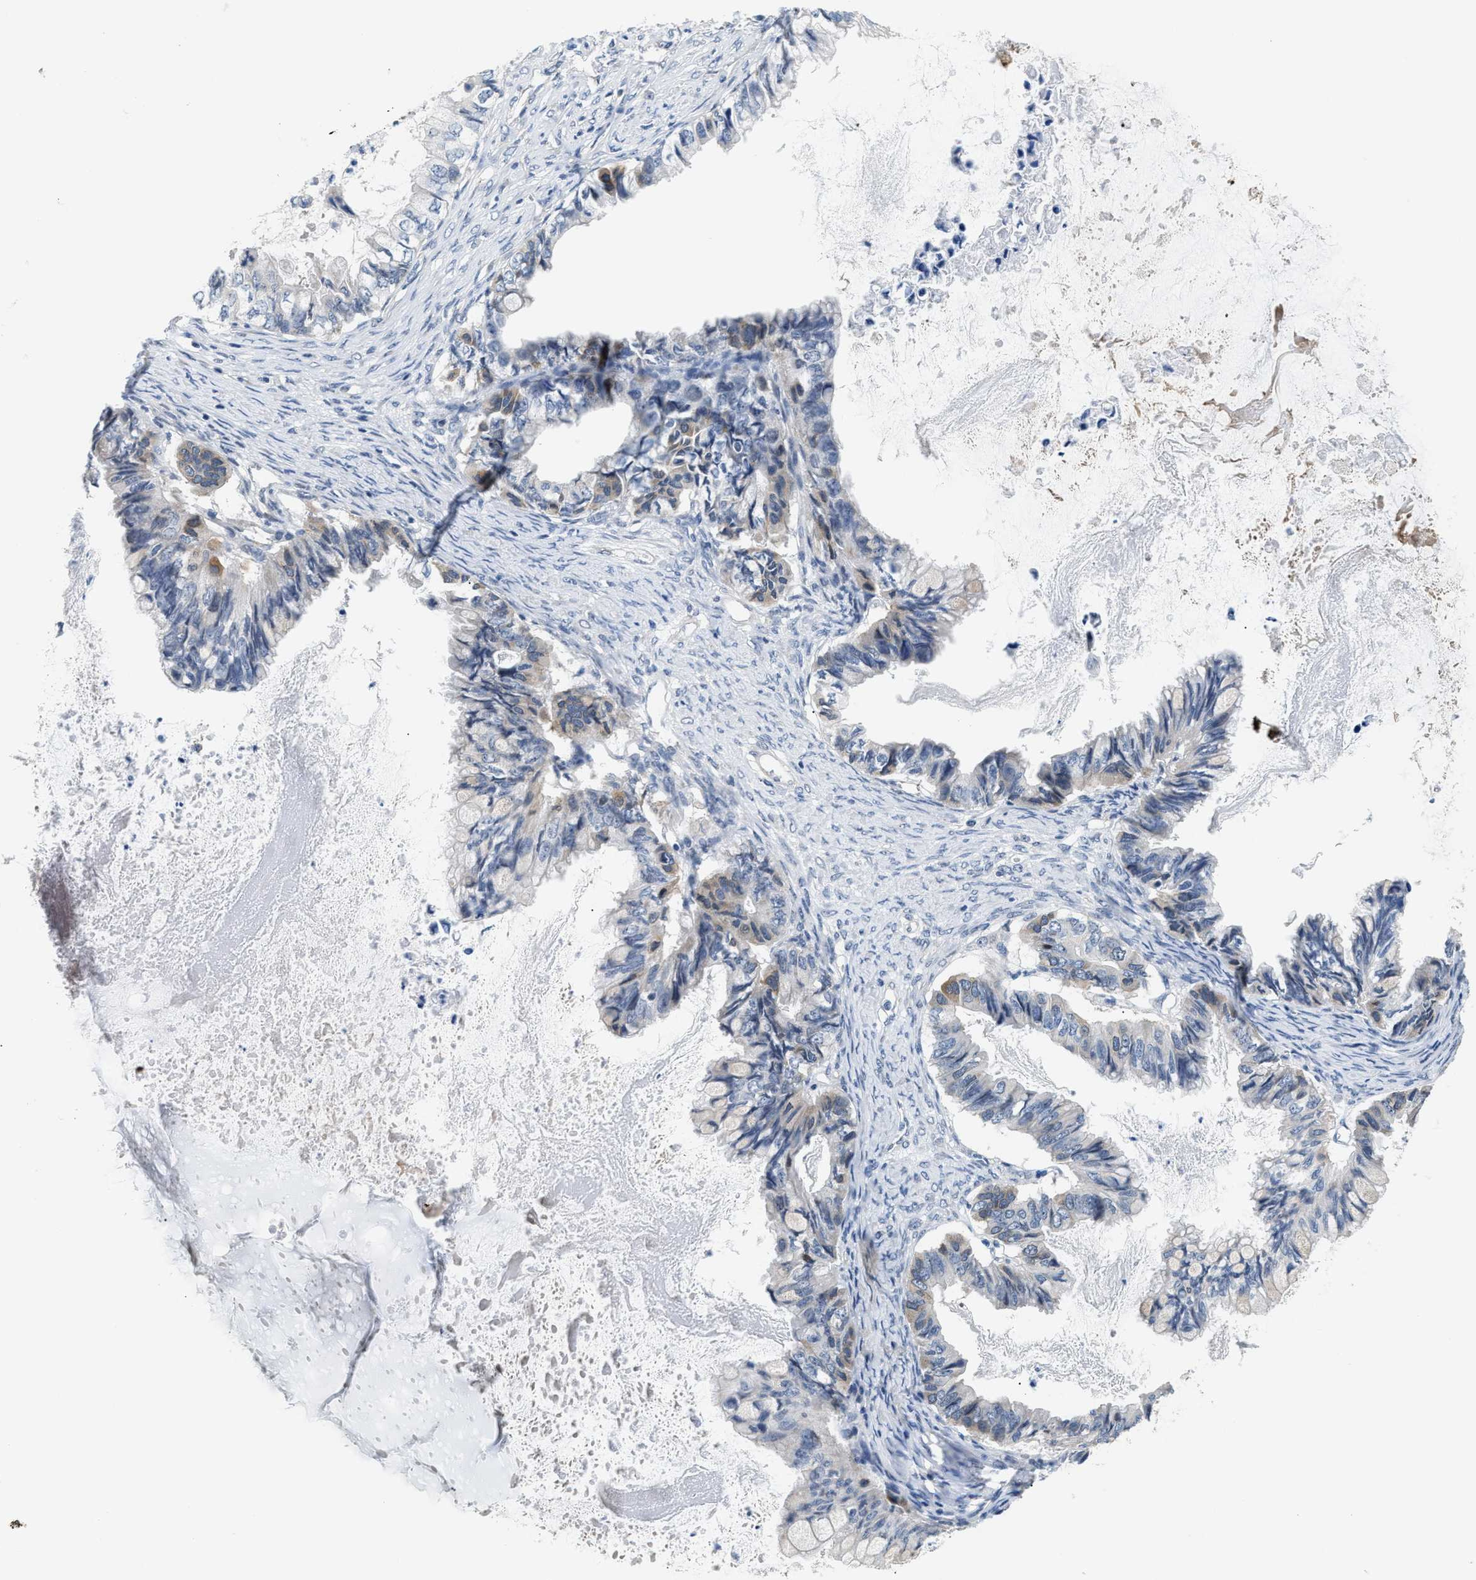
{"staining": {"intensity": "weak", "quantity": "<25%", "location": "cytoplasmic/membranous"}, "tissue": "ovarian cancer", "cell_type": "Tumor cells", "image_type": "cancer", "snomed": [{"axis": "morphology", "description": "Cystadenocarcinoma, mucinous, NOS"}, {"axis": "topography", "description": "Ovary"}], "caption": "Ovarian cancer was stained to show a protein in brown. There is no significant staining in tumor cells.", "gene": "CLGN", "patient": {"sex": "female", "age": 80}}